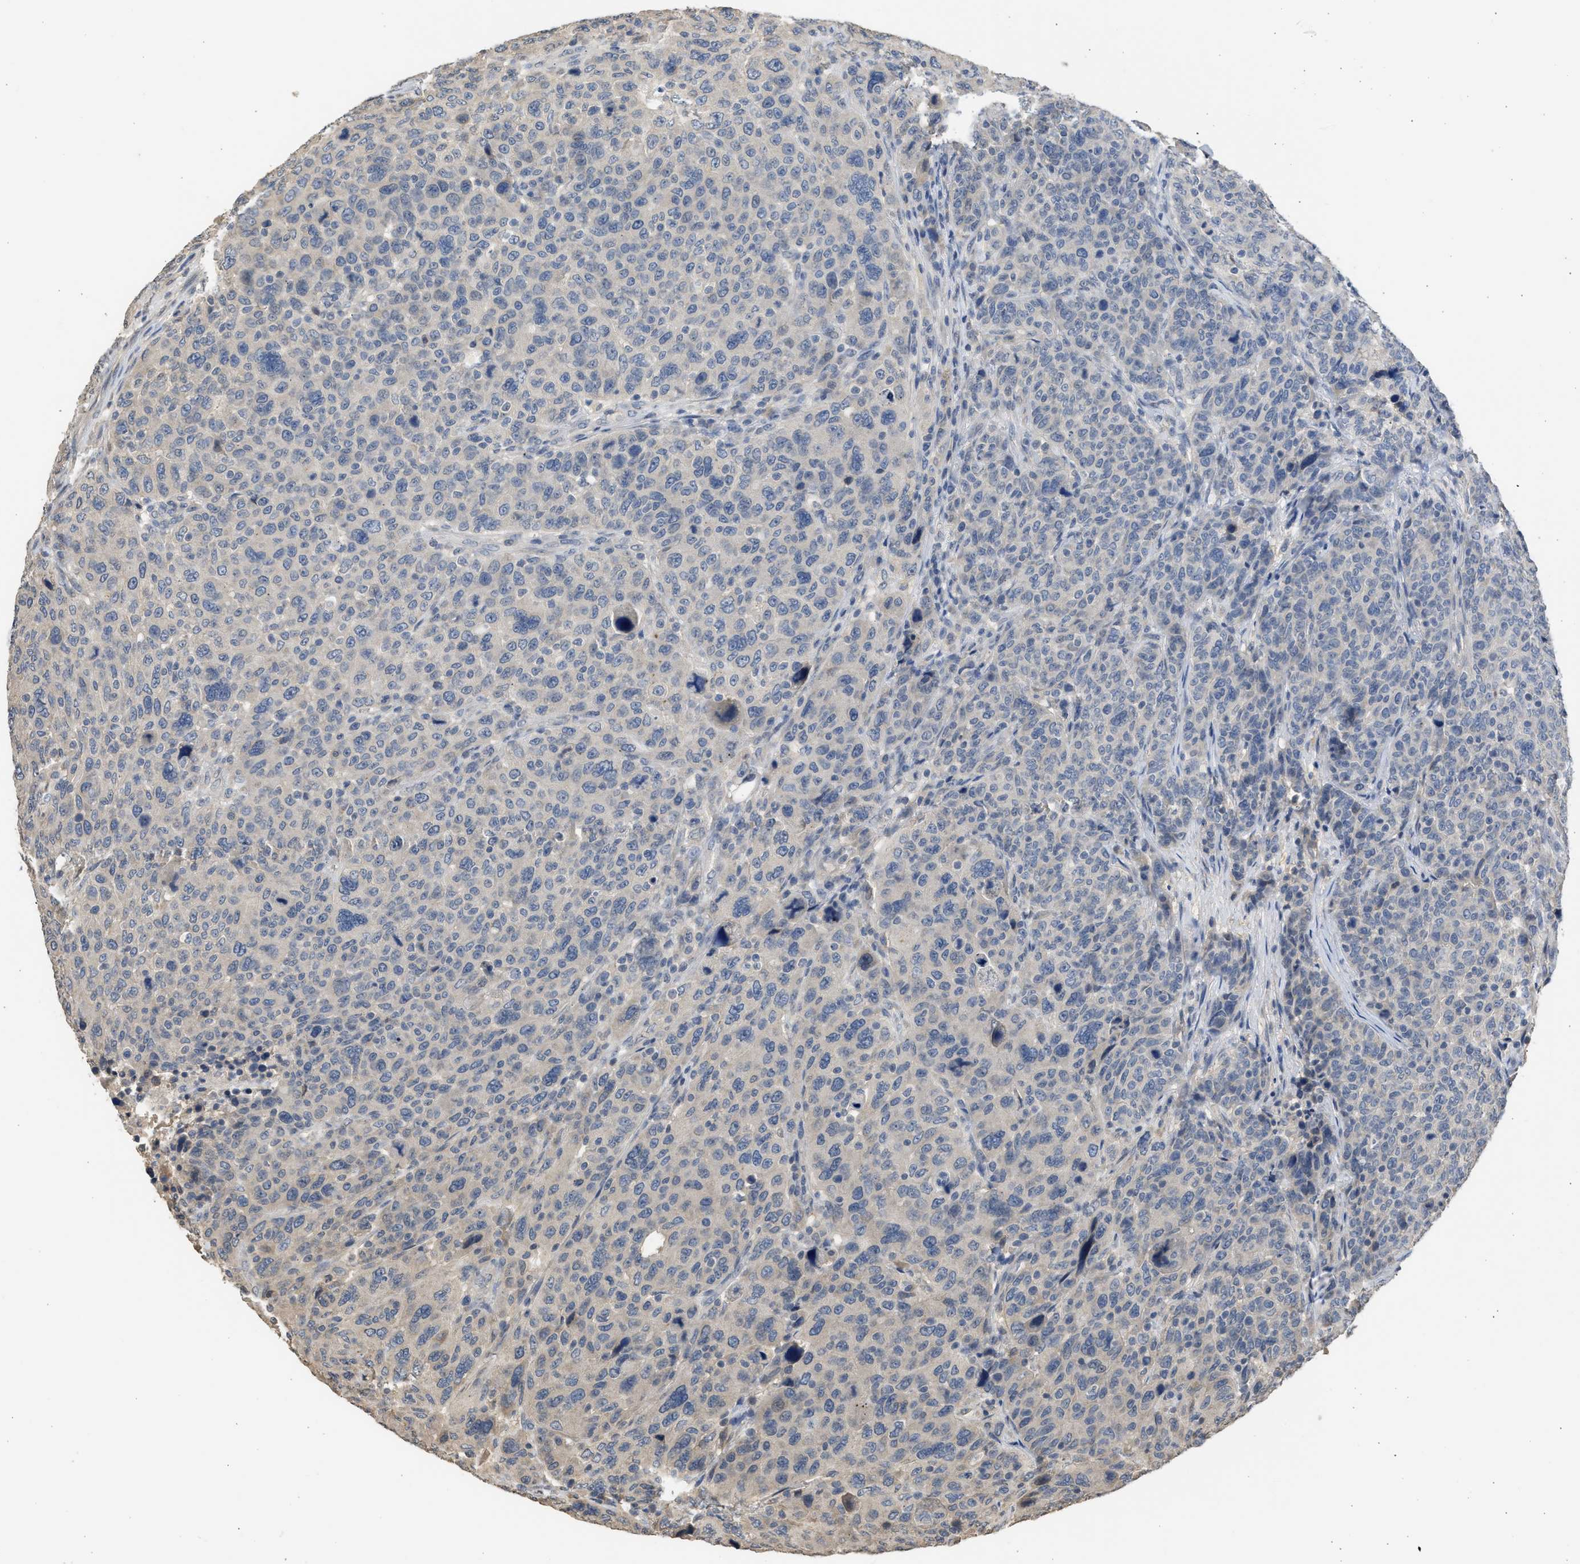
{"staining": {"intensity": "negative", "quantity": "none", "location": "none"}, "tissue": "breast cancer", "cell_type": "Tumor cells", "image_type": "cancer", "snomed": [{"axis": "morphology", "description": "Duct carcinoma"}, {"axis": "topography", "description": "Breast"}], "caption": "High power microscopy micrograph of an immunohistochemistry (IHC) photomicrograph of breast infiltrating ductal carcinoma, revealing no significant positivity in tumor cells.", "gene": "SULT2A1", "patient": {"sex": "female", "age": 37}}